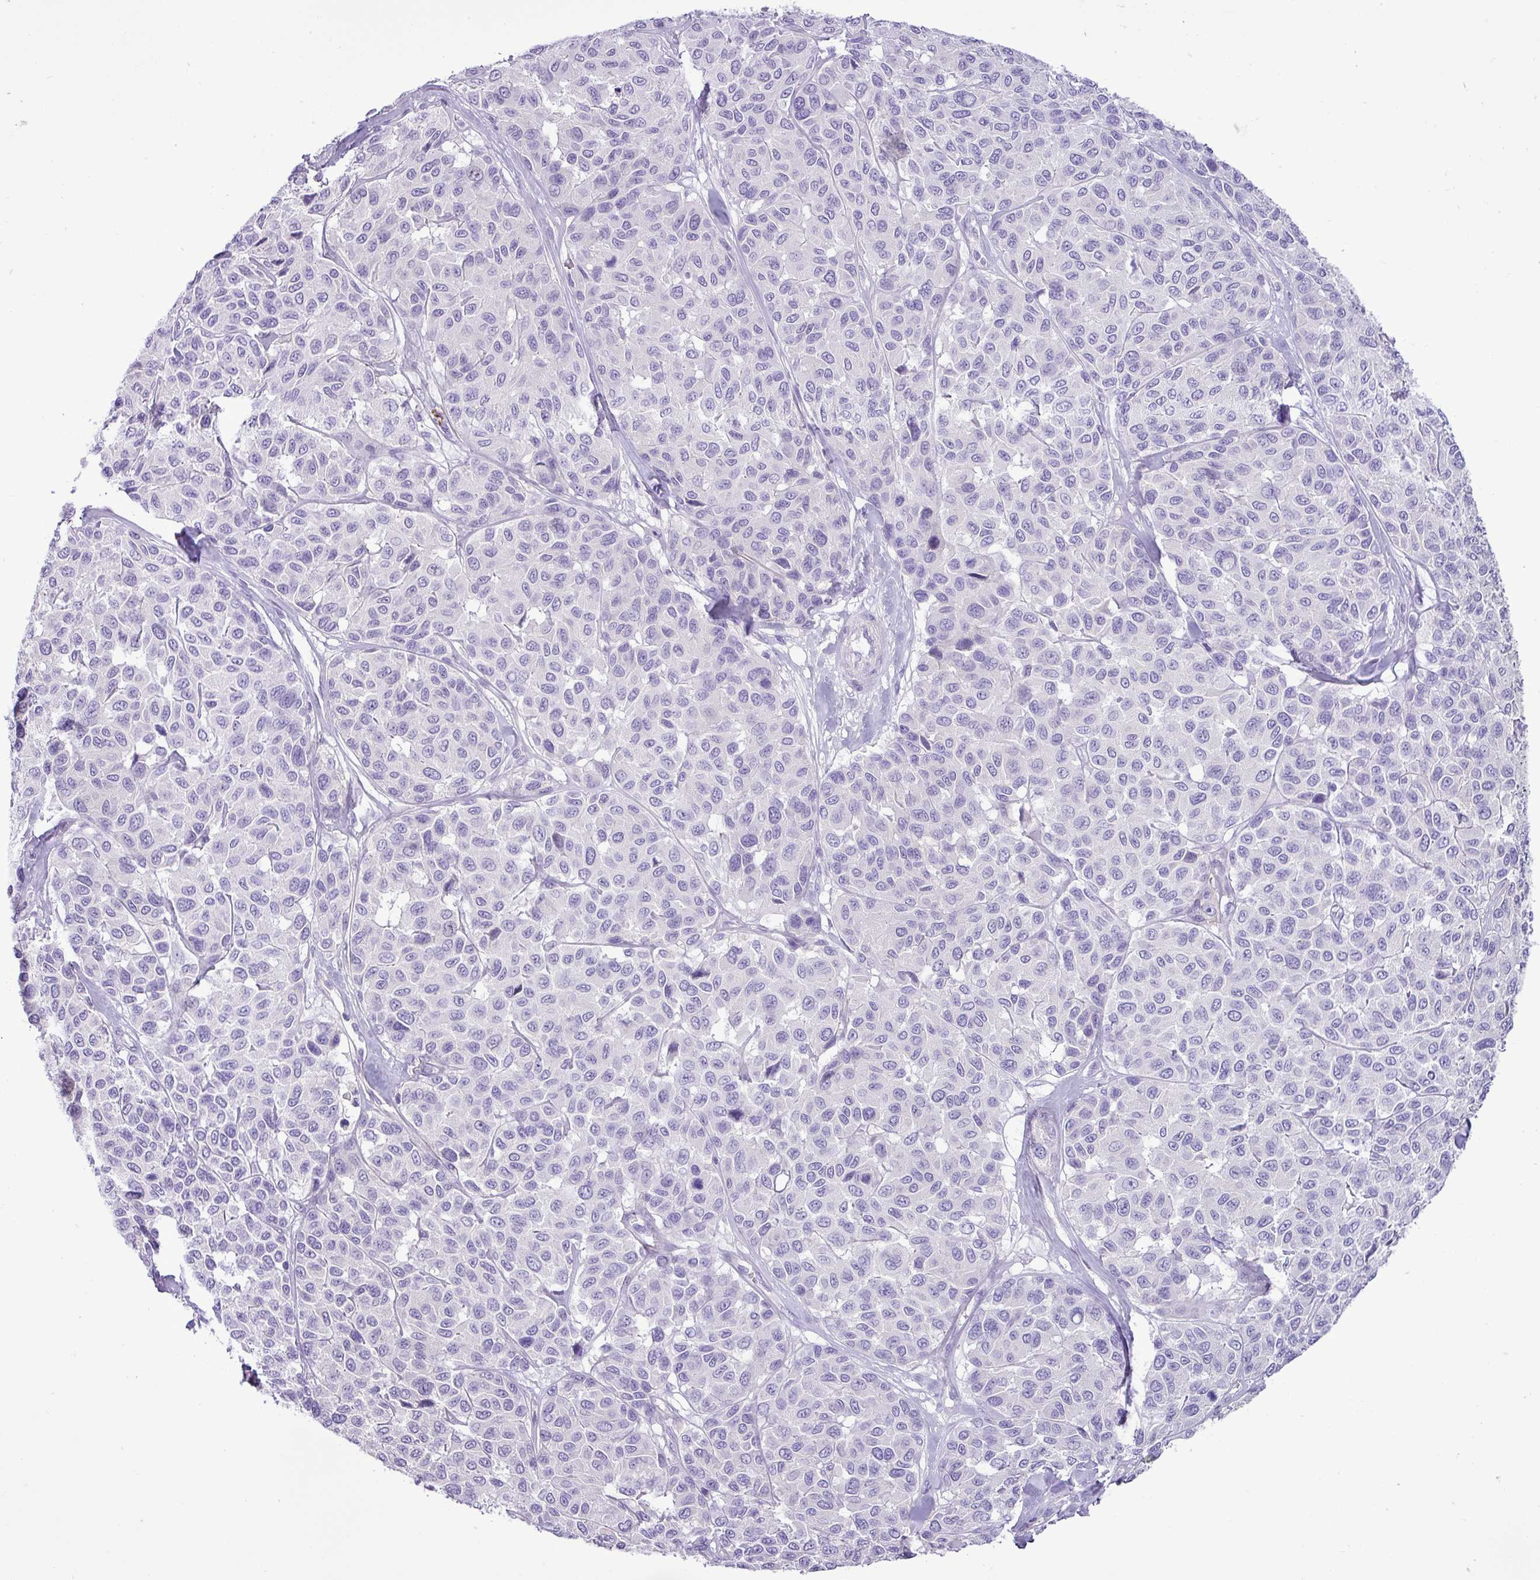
{"staining": {"intensity": "negative", "quantity": "none", "location": "none"}, "tissue": "melanoma", "cell_type": "Tumor cells", "image_type": "cancer", "snomed": [{"axis": "morphology", "description": "Malignant melanoma, NOS"}, {"axis": "topography", "description": "Skin"}], "caption": "Protein analysis of malignant melanoma demonstrates no significant expression in tumor cells.", "gene": "ZSCAN5A", "patient": {"sex": "female", "age": 66}}